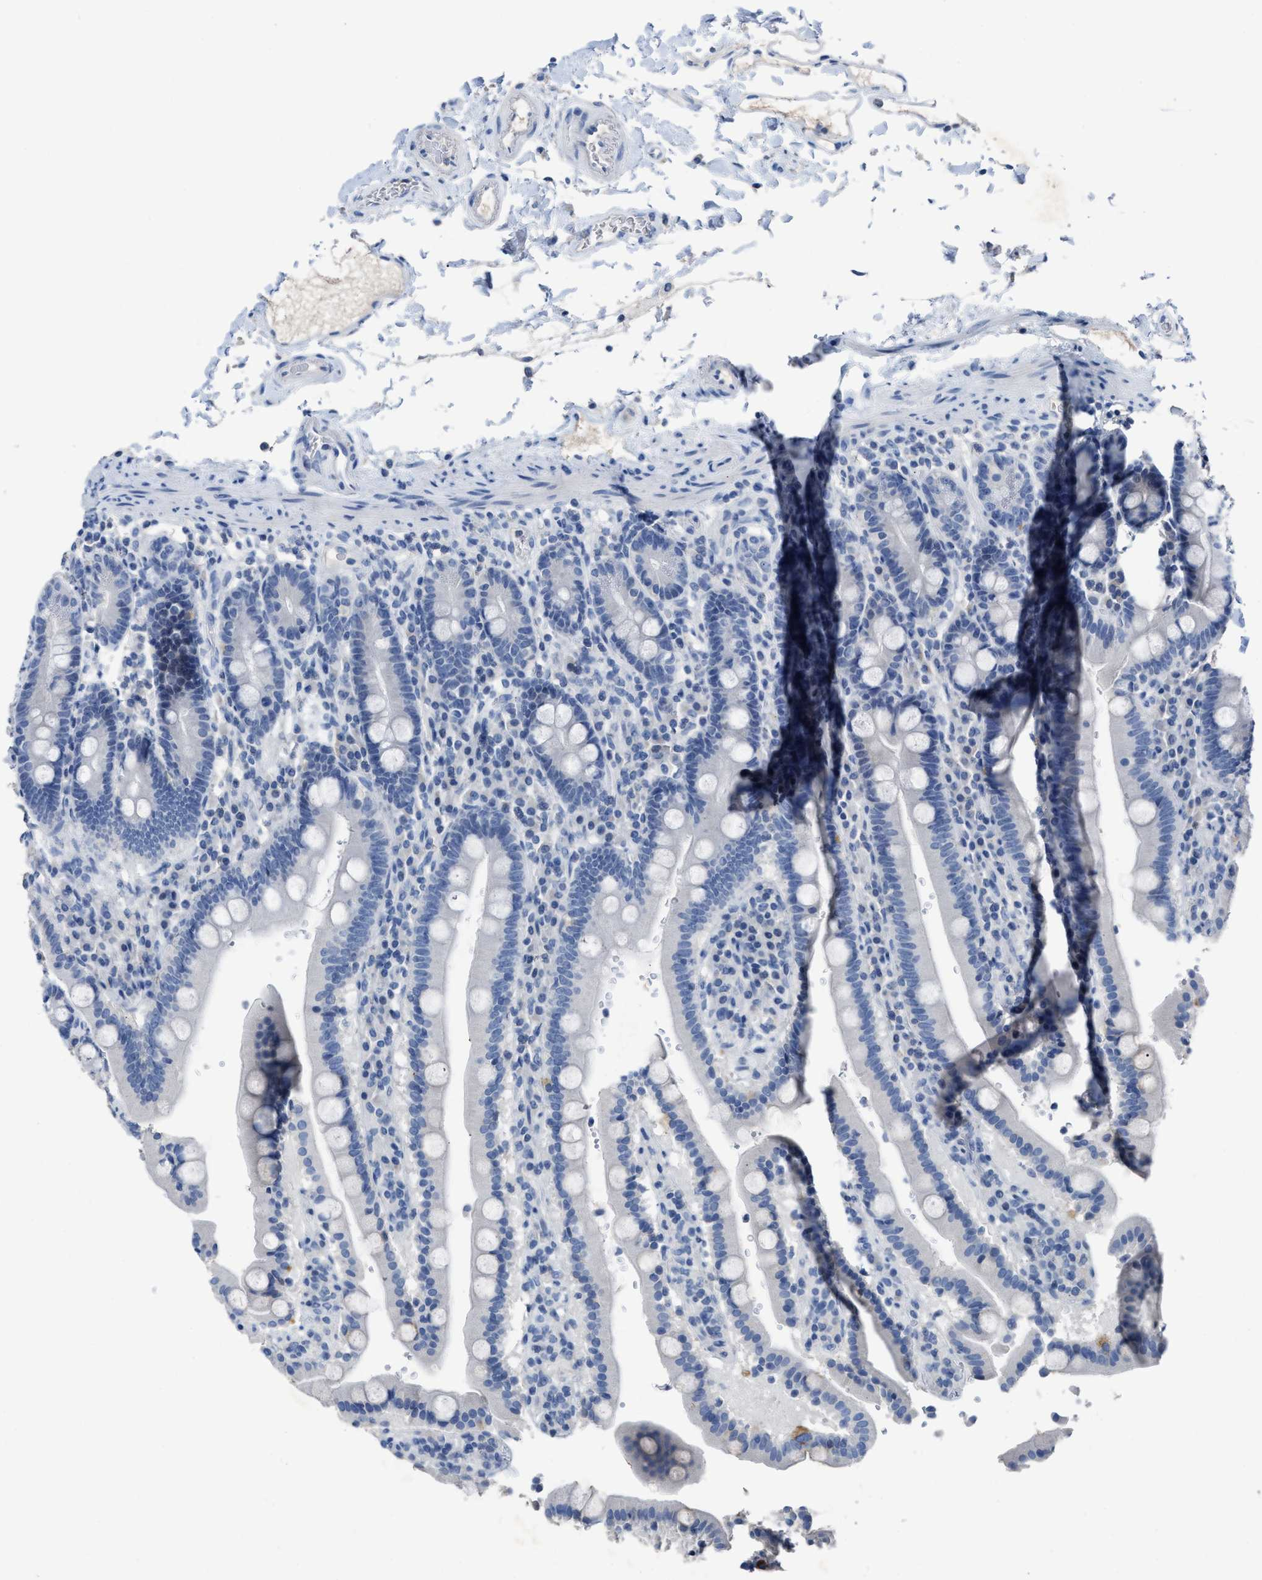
{"staining": {"intensity": "negative", "quantity": "none", "location": "none"}, "tissue": "duodenum", "cell_type": "Glandular cells", "image_type": "normal", "snomed": [{"axis": "morphology", "description": "Normal tissue, NOS"}, {"axis": "topography", "description": "Small intestine, NOS"}], "caption": "DAB immunohistochemical staining of normal human duodenum exhibits no significant expression in glandular cells. Brightfield microscopy of immunohistochemistry stained with DAB (3,3'-diaminobenzidine) (brown) and hematoxylin (blue), captured at high magnification.", "gene": "CEACAM5", "patient": {"sex": "female", "age": 71}}